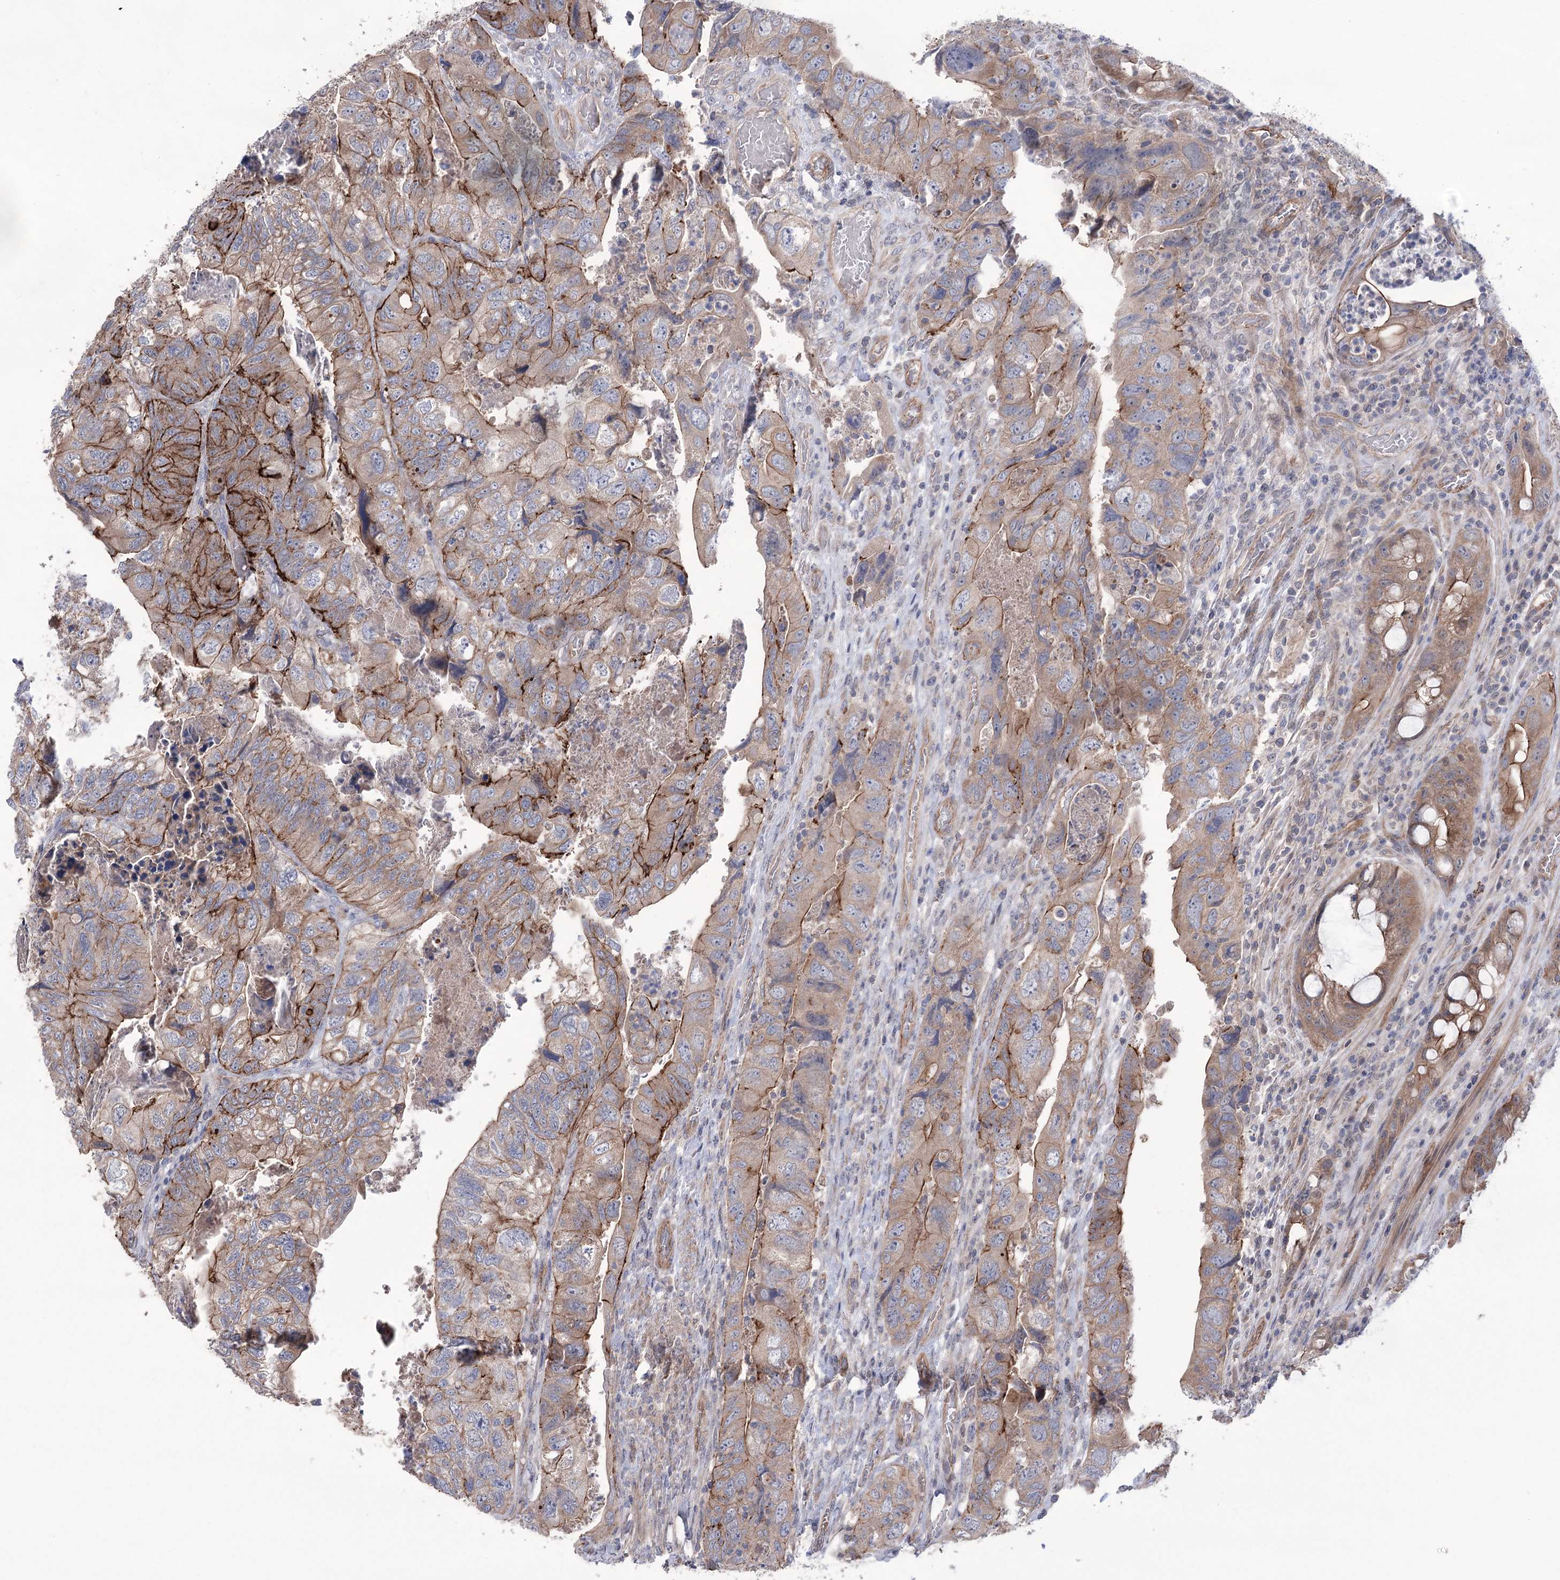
{"staining": {"intensity": "moderate", "quantity": "25%-75%", "location": "cytoplasmic/membranous"}, "tissue": "colorectal cancer", "cell_type": "Tumor cells", "image_type": "cancer", "snomed": [{"axis": "morphology", "description": "Adenocarcinoma, NOS"}, {"axis": "topography", "description": "Rectum"}], "caption": "High-power microscopy captured an IHC micrograph of colorectal adenocarcinoma, revealing moderate cytoplasmic/membranous positivity in approximately 25%-75% of tumor cells.", "gene": "TRIM71", "patient": {"sex": "male", "age": 63}}